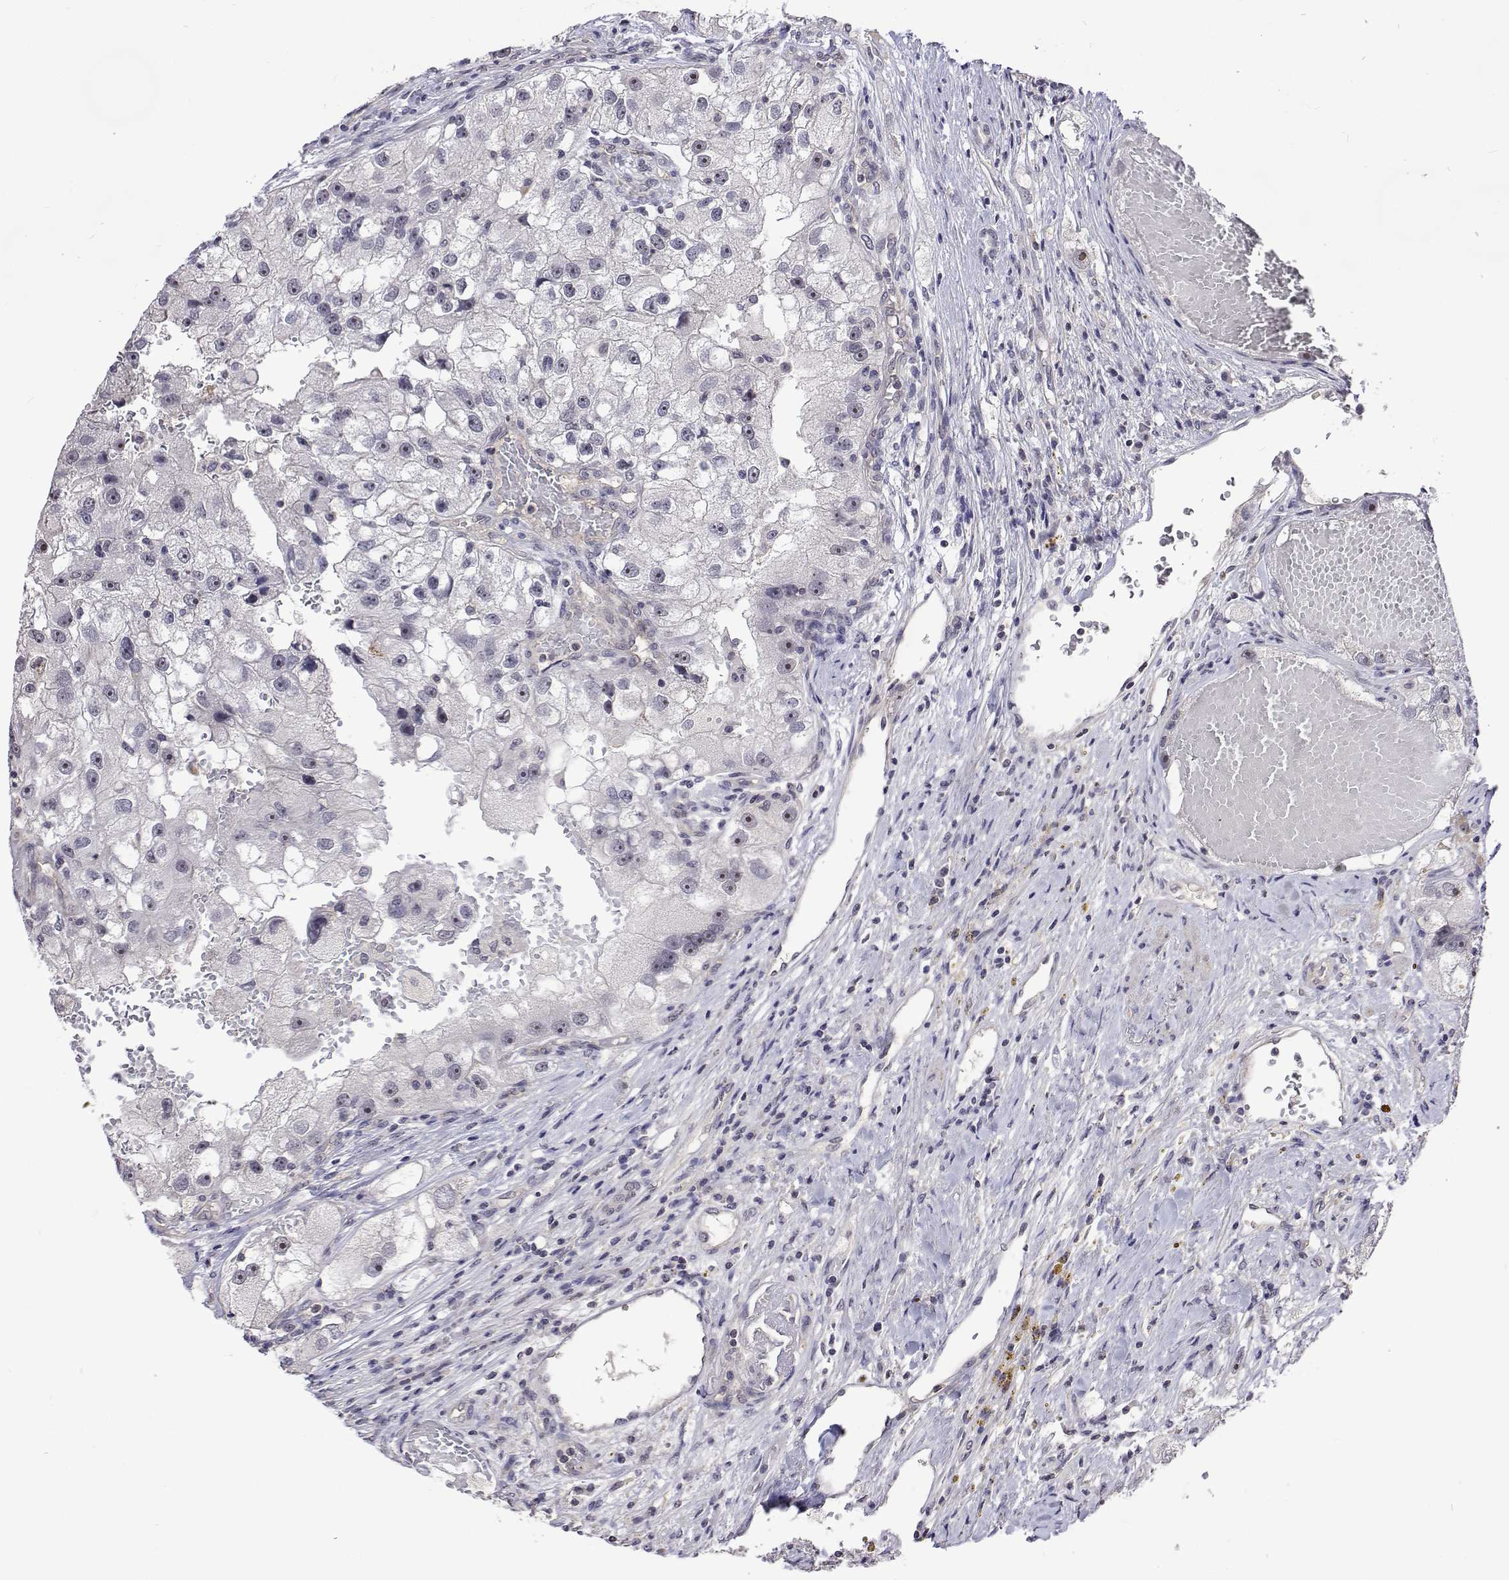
{"staining": {"intensity": "negative", "quantity": "none", "location": "none"}, "tissue": "renal cancer", "cell_type": "Tumor cells", "image_type": "cancer", "snomed": [{"axis": "morphology", "description": "Adenocarcinoma, NOS"}, {"axis": "topography", "description": "Kidney"}], "caption": "Immunohistochemistry micrograph of neoplastic tissue: human renal cancer (adenocarcinoma) stained with DAB (3,3'-diaminobenzidine) exhibits no significant protein positivity in tumor cells.", "gene": "NHP2", "patient": {"sex": "male", "age": 63}}